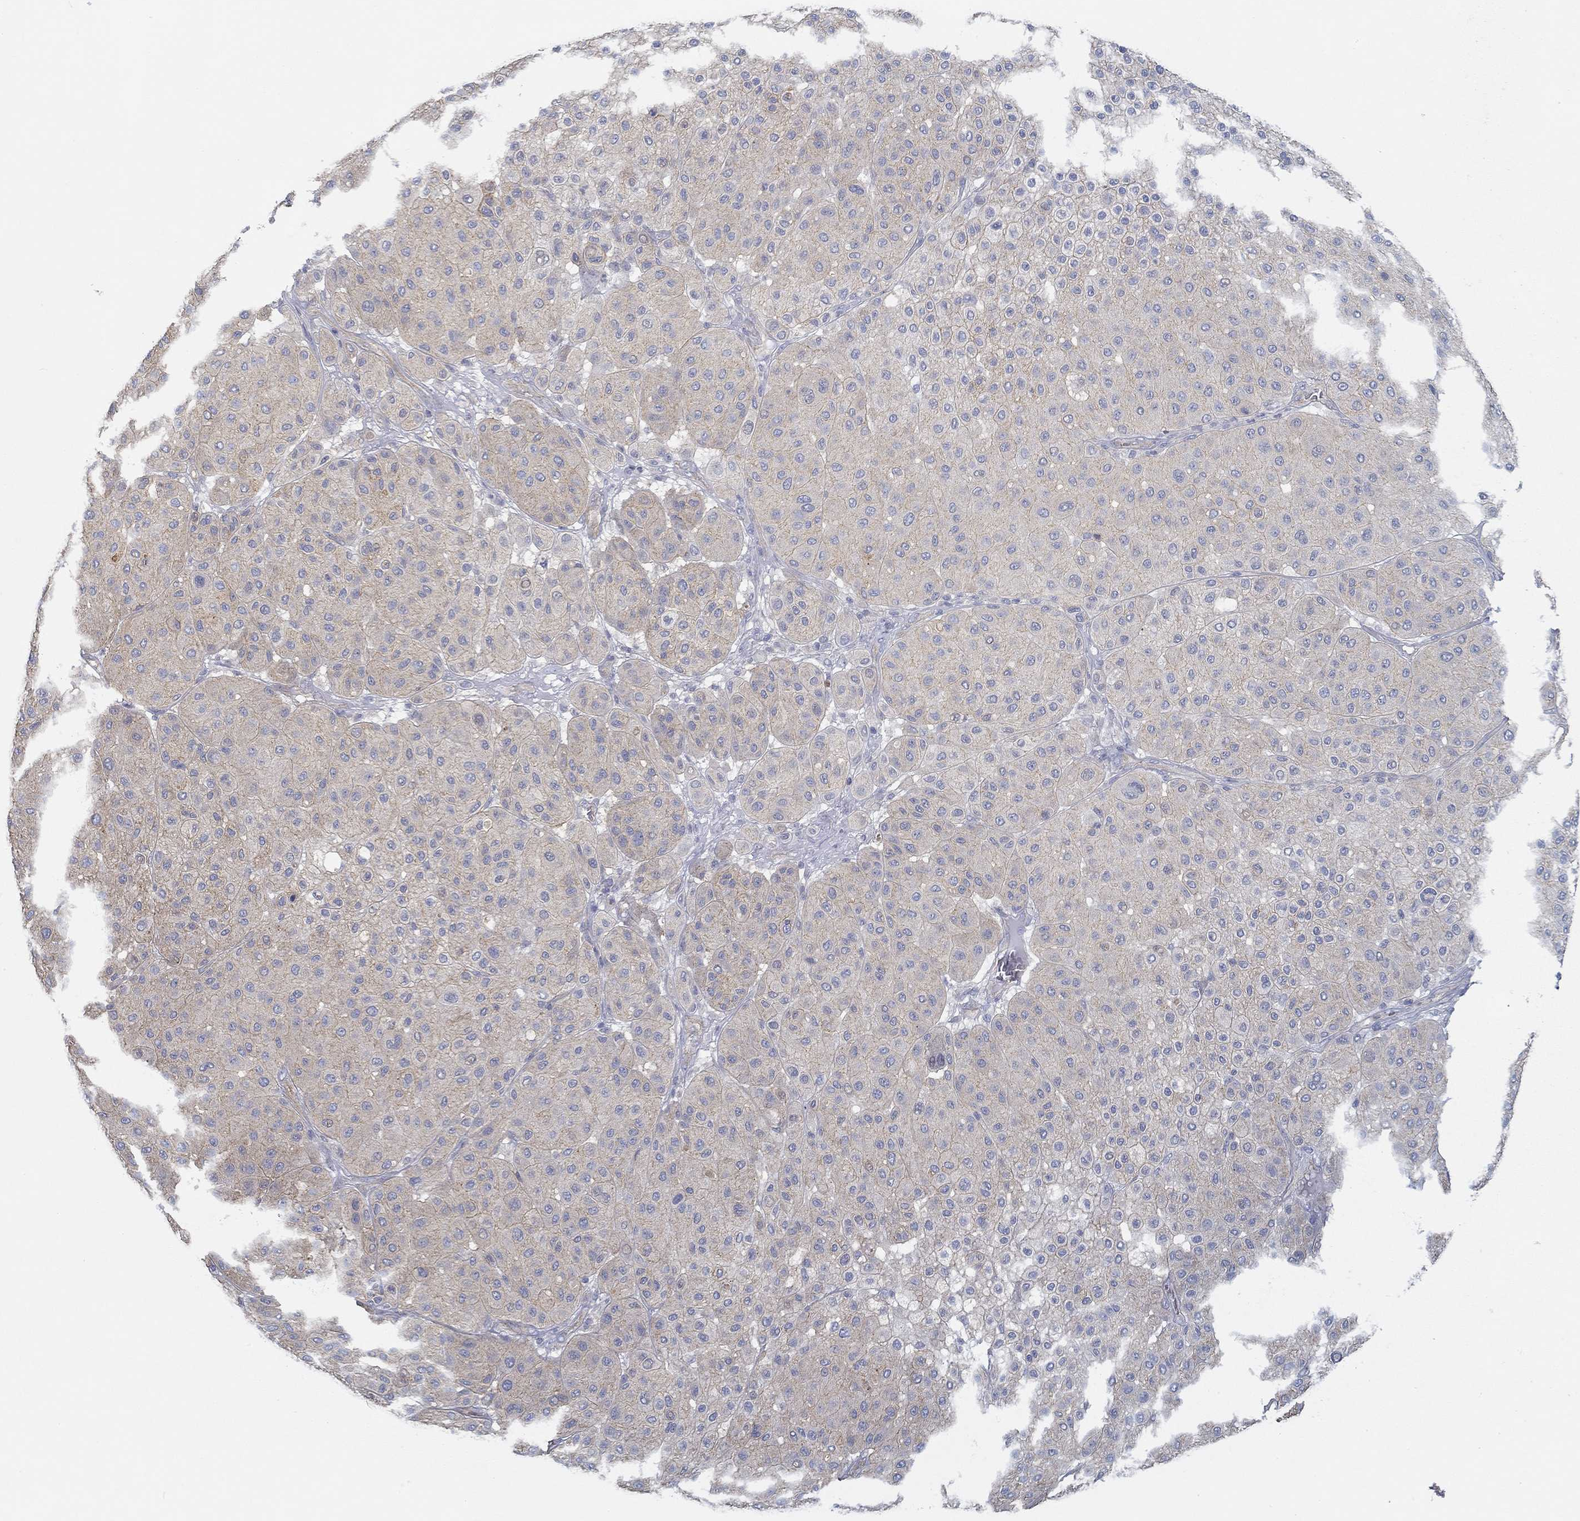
{"staining": {"intensity": "negative", "quantity": "none", "location": "none"}, "tissue": "melanoma", "cell_type": "Tumor cells", "image_type": "cancer", "snomed": [{"axis": "morphology", "description": "Malignant melanoma, Metastatic site"}, {"axis": "topography", "description": "Smooth muscle"}], "caption": "DAB (3,3'-diaminobenzidine) immunohistochemical staining of human melanoma exhibits no significant staining in tumor cells.", "gene": "BBOF1", "patient": {"sex": "male", "age": 41}}